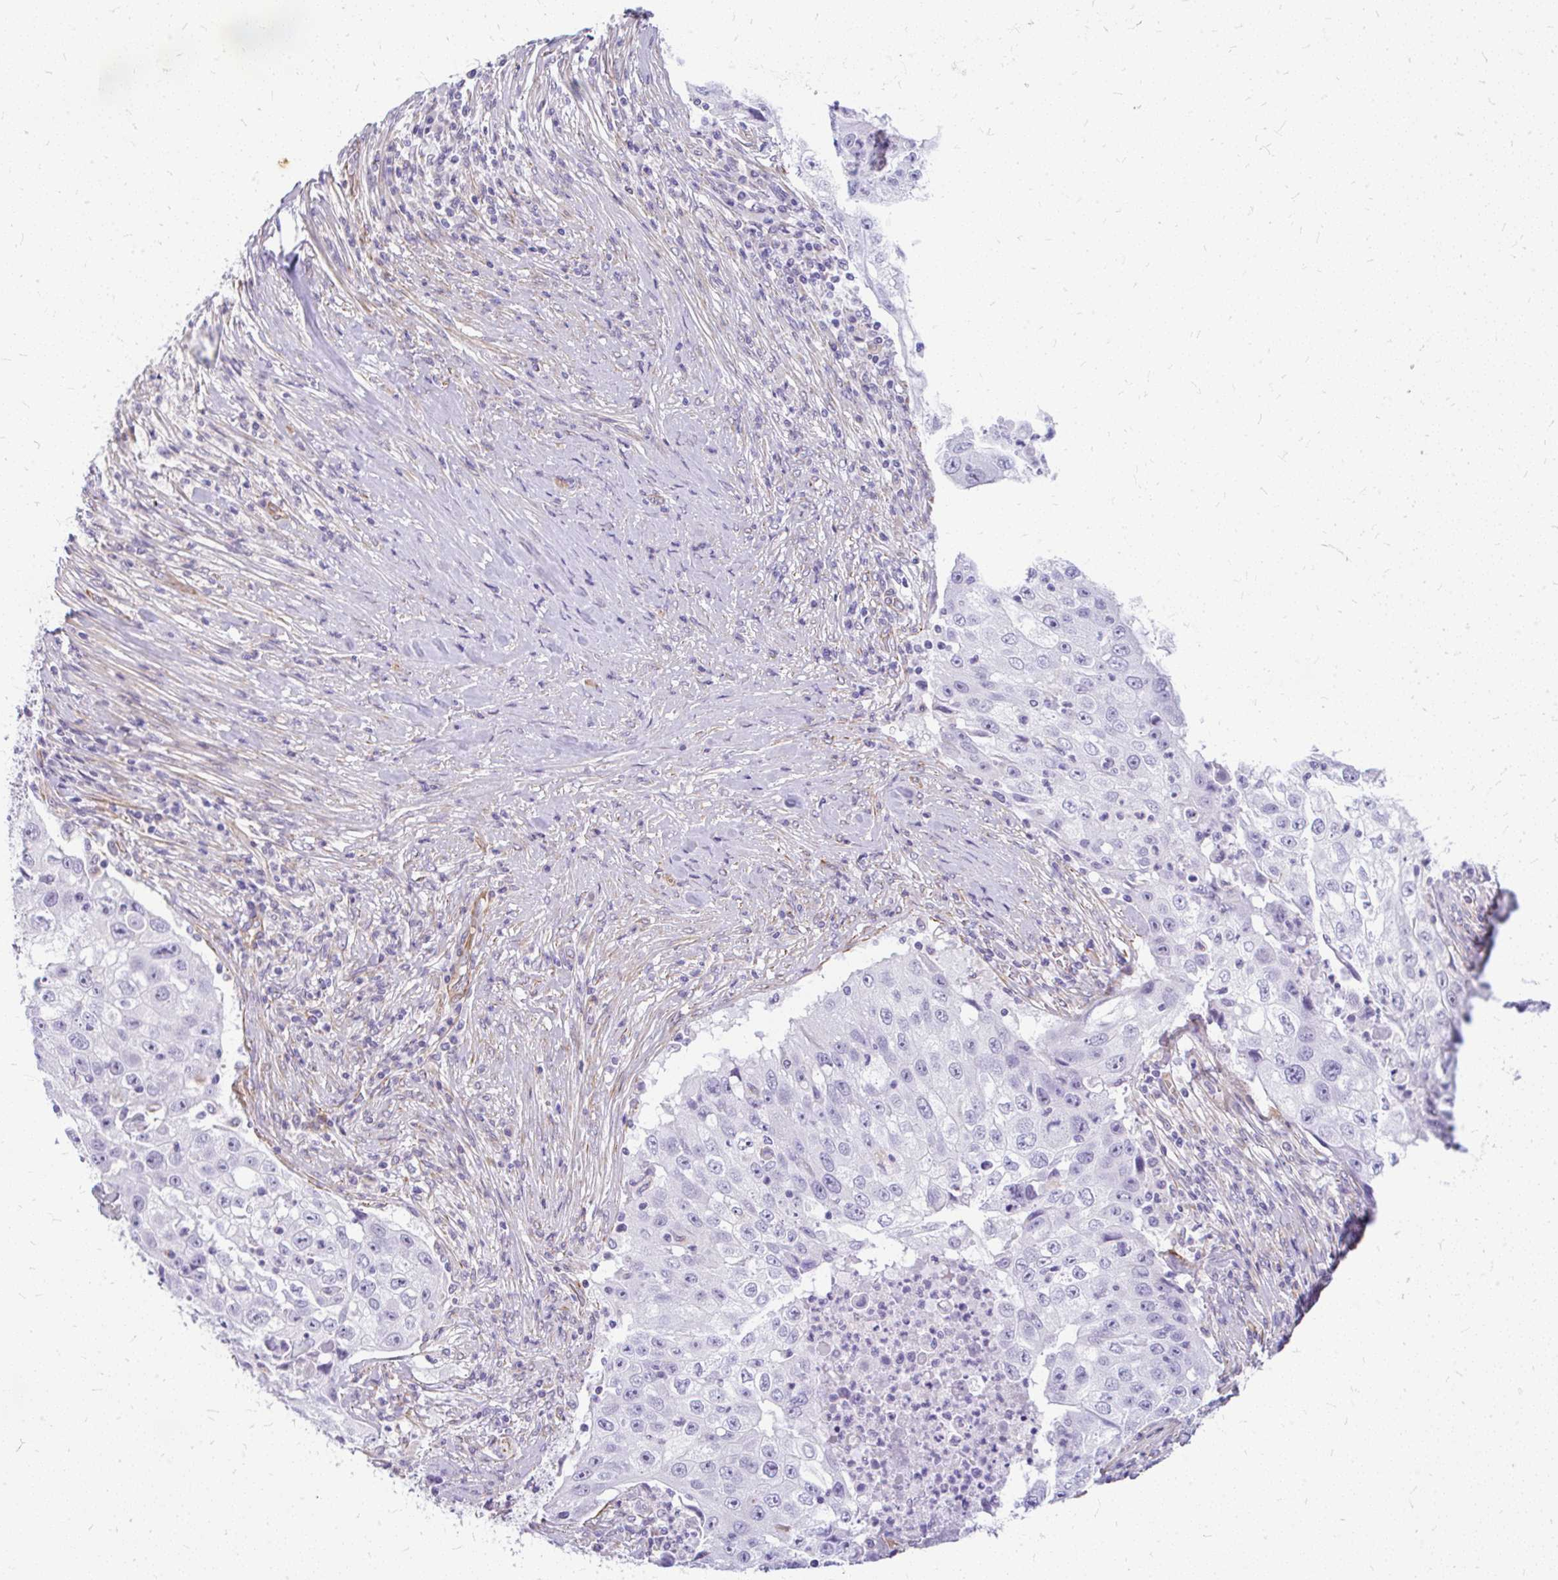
{"staining": {"intensity": "negative", "quantity": "none", "location": "none"}, "tissue": "lung cancer", "cell_type": "Tumor cells", "image_type": "cancer", "snomed": [{"axis": "morphology", "description": "Squamous cell carcinoma, NOS"}, {"axis": "topography", "description": "Lung"}], "caption": "DAB immunohistochemical staining of squamous cell carcinoma (lung) shows no significant expression in tumor cells. (Brightfield microscopy of DAB immunohistochemistry at high magnification).", "gene": "FAM83C", "patient": {"sex": "male", "age": 64}}